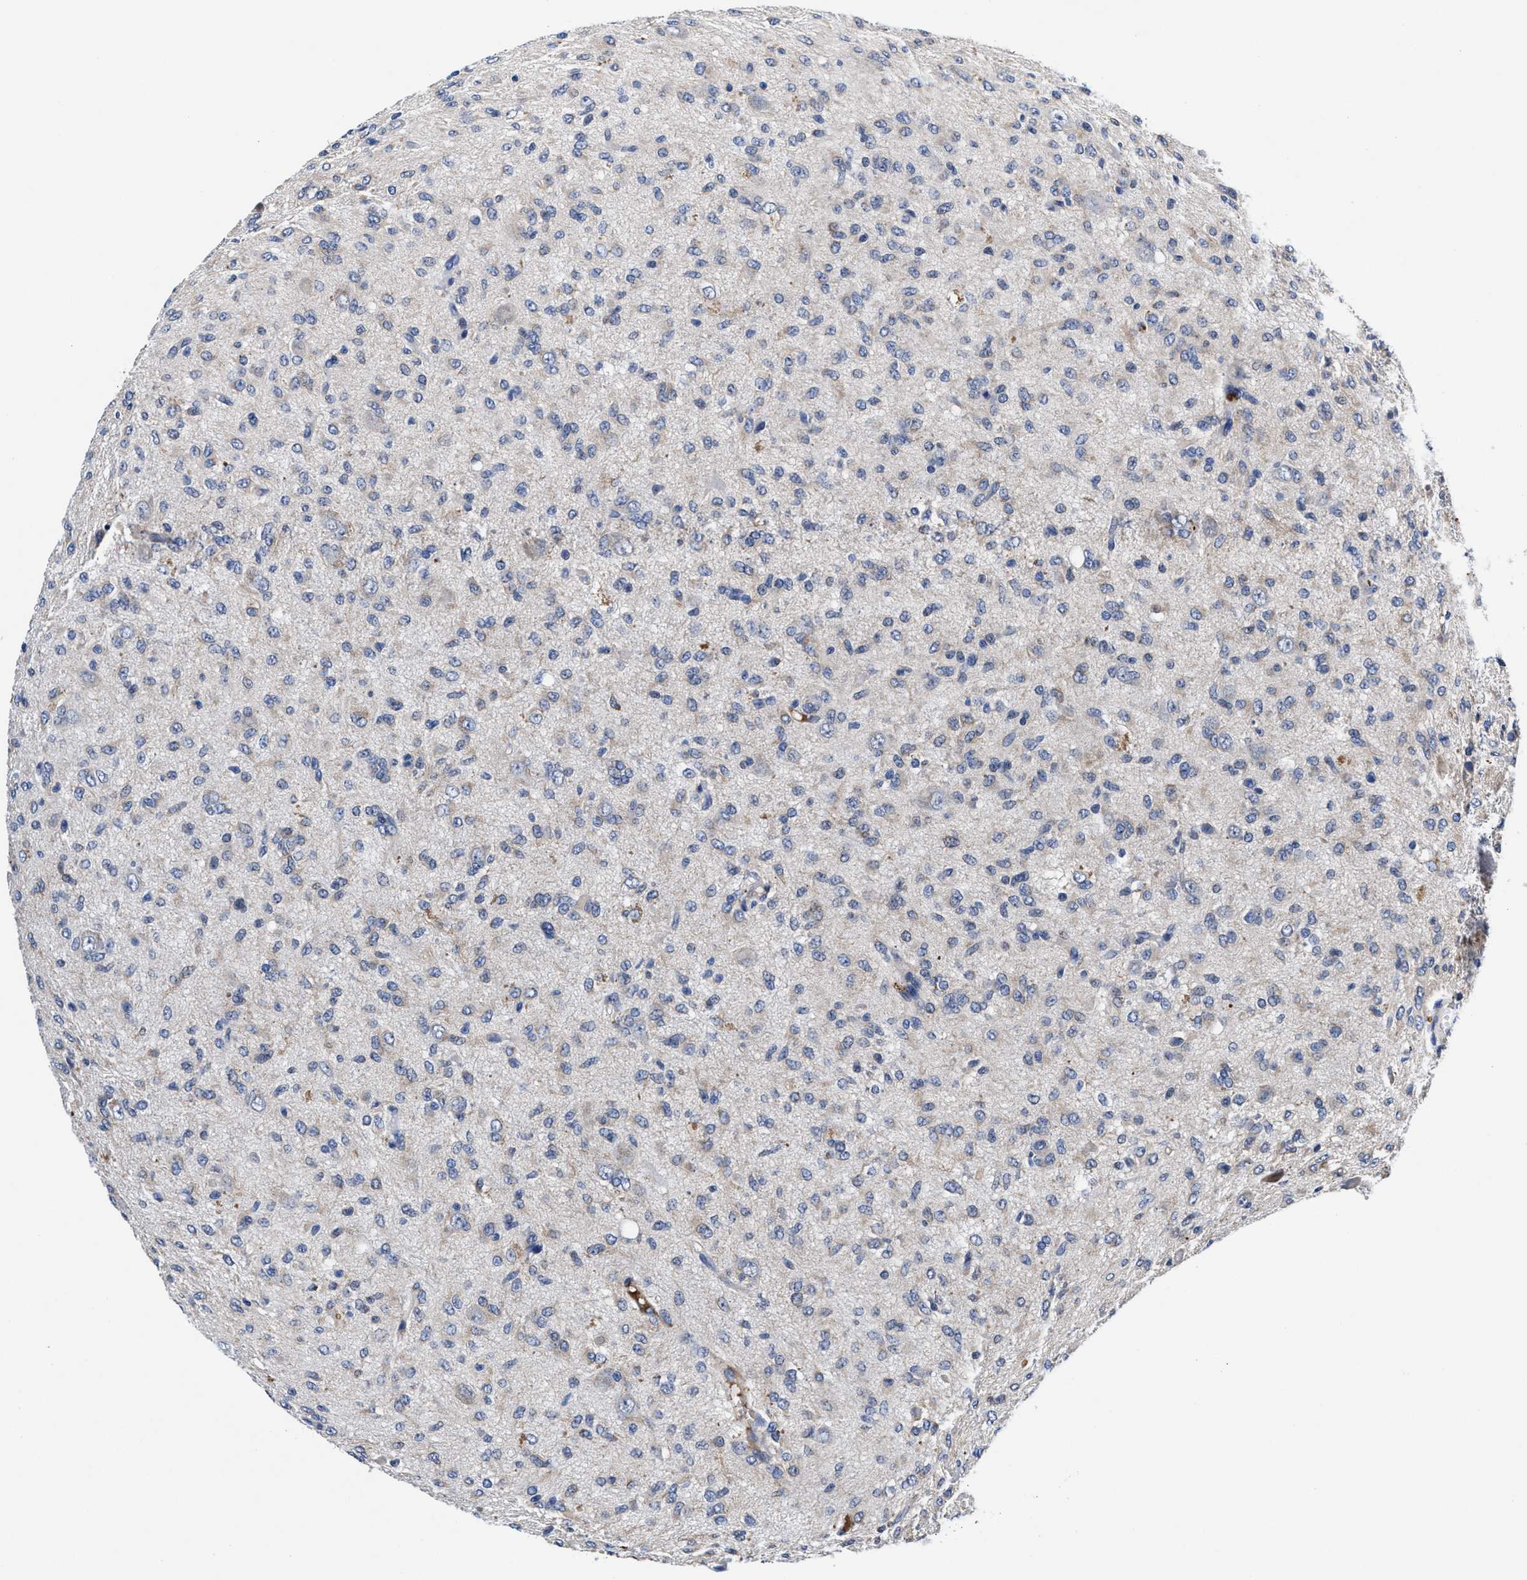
{"staining": {"intensity": "weak", "quantity": "<25%", "location": "cytoplasmic/membranous"}, "tissue": "glioma", "cell_type": "Tumor cells", "image_type": "cancer", "snomed": [{"axis": "morphology", "description": "Glioma, malignant, High grade"}, {"axis": "topography", "description": "Brain"}], "caption": "An immunohistochemistry (IHC) image of glioma is shown. There is no staining in tumor cells of glioma.", "gene": "DHRS13", "patient": {"sex": "female", "age": 59}}